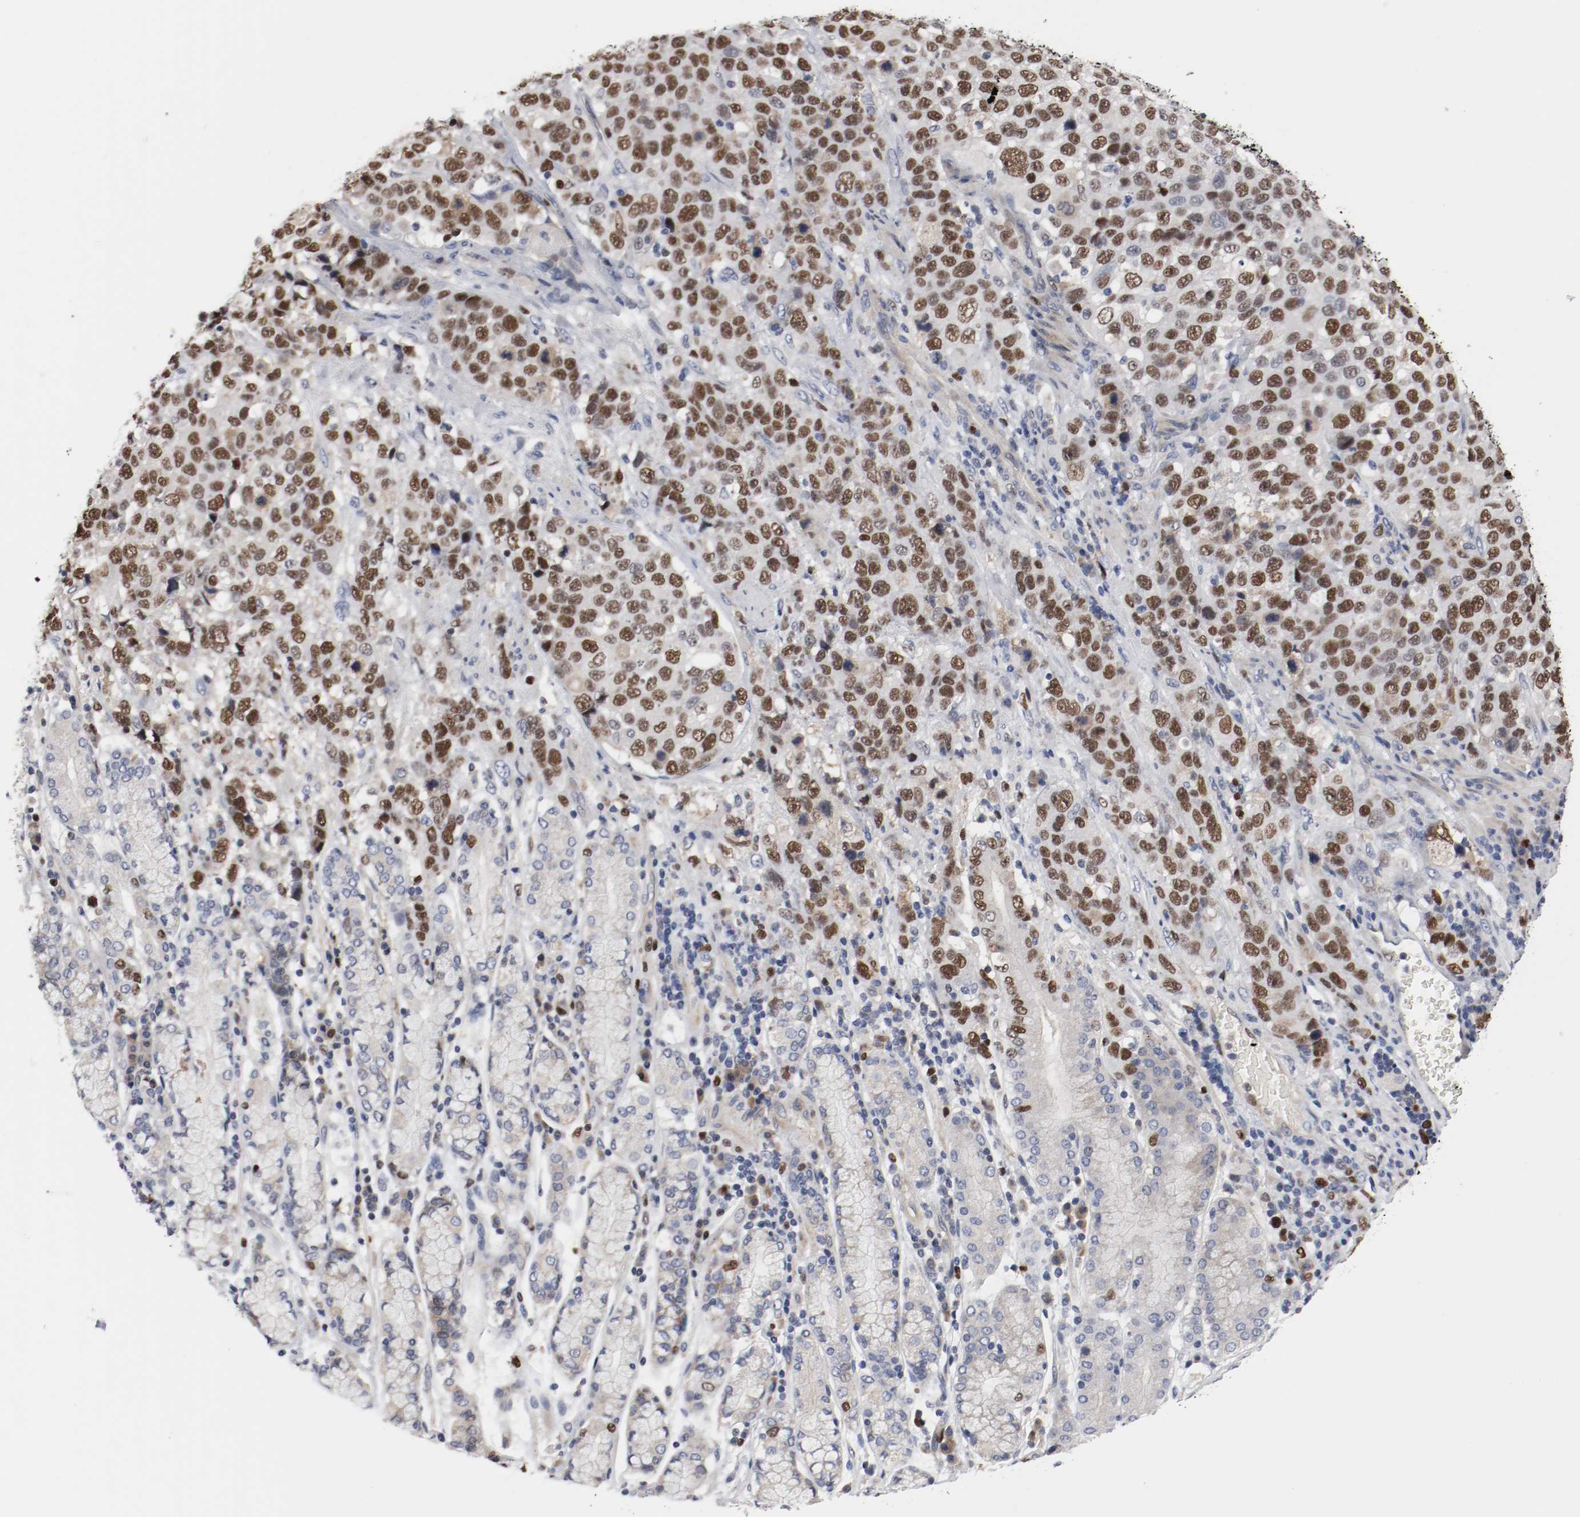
{"staining": {"intensity": "strong", "quantity": ">75%", "location": "nuclear"}, "tissue": "stomach cancer", "cell_type": "Tumor cells", "image_type": "cancer", "snomed": [{"axis": "morphology", "description": "Normal tissue, NOS"}, {"axis": "morphology", "description": "Adenocarcinoma, NOS"}, {"axis": "topography", "description": "Stomach"}], "caption": "Protein staining of stomach adenocarcinoma tissue shows strong nuclear staining in approximately >75% of tumor cells. (IHC, brightfield microscopy, high magnification).", "gene": "MCM6", "patient": {"sex": "male", "age": 48}}